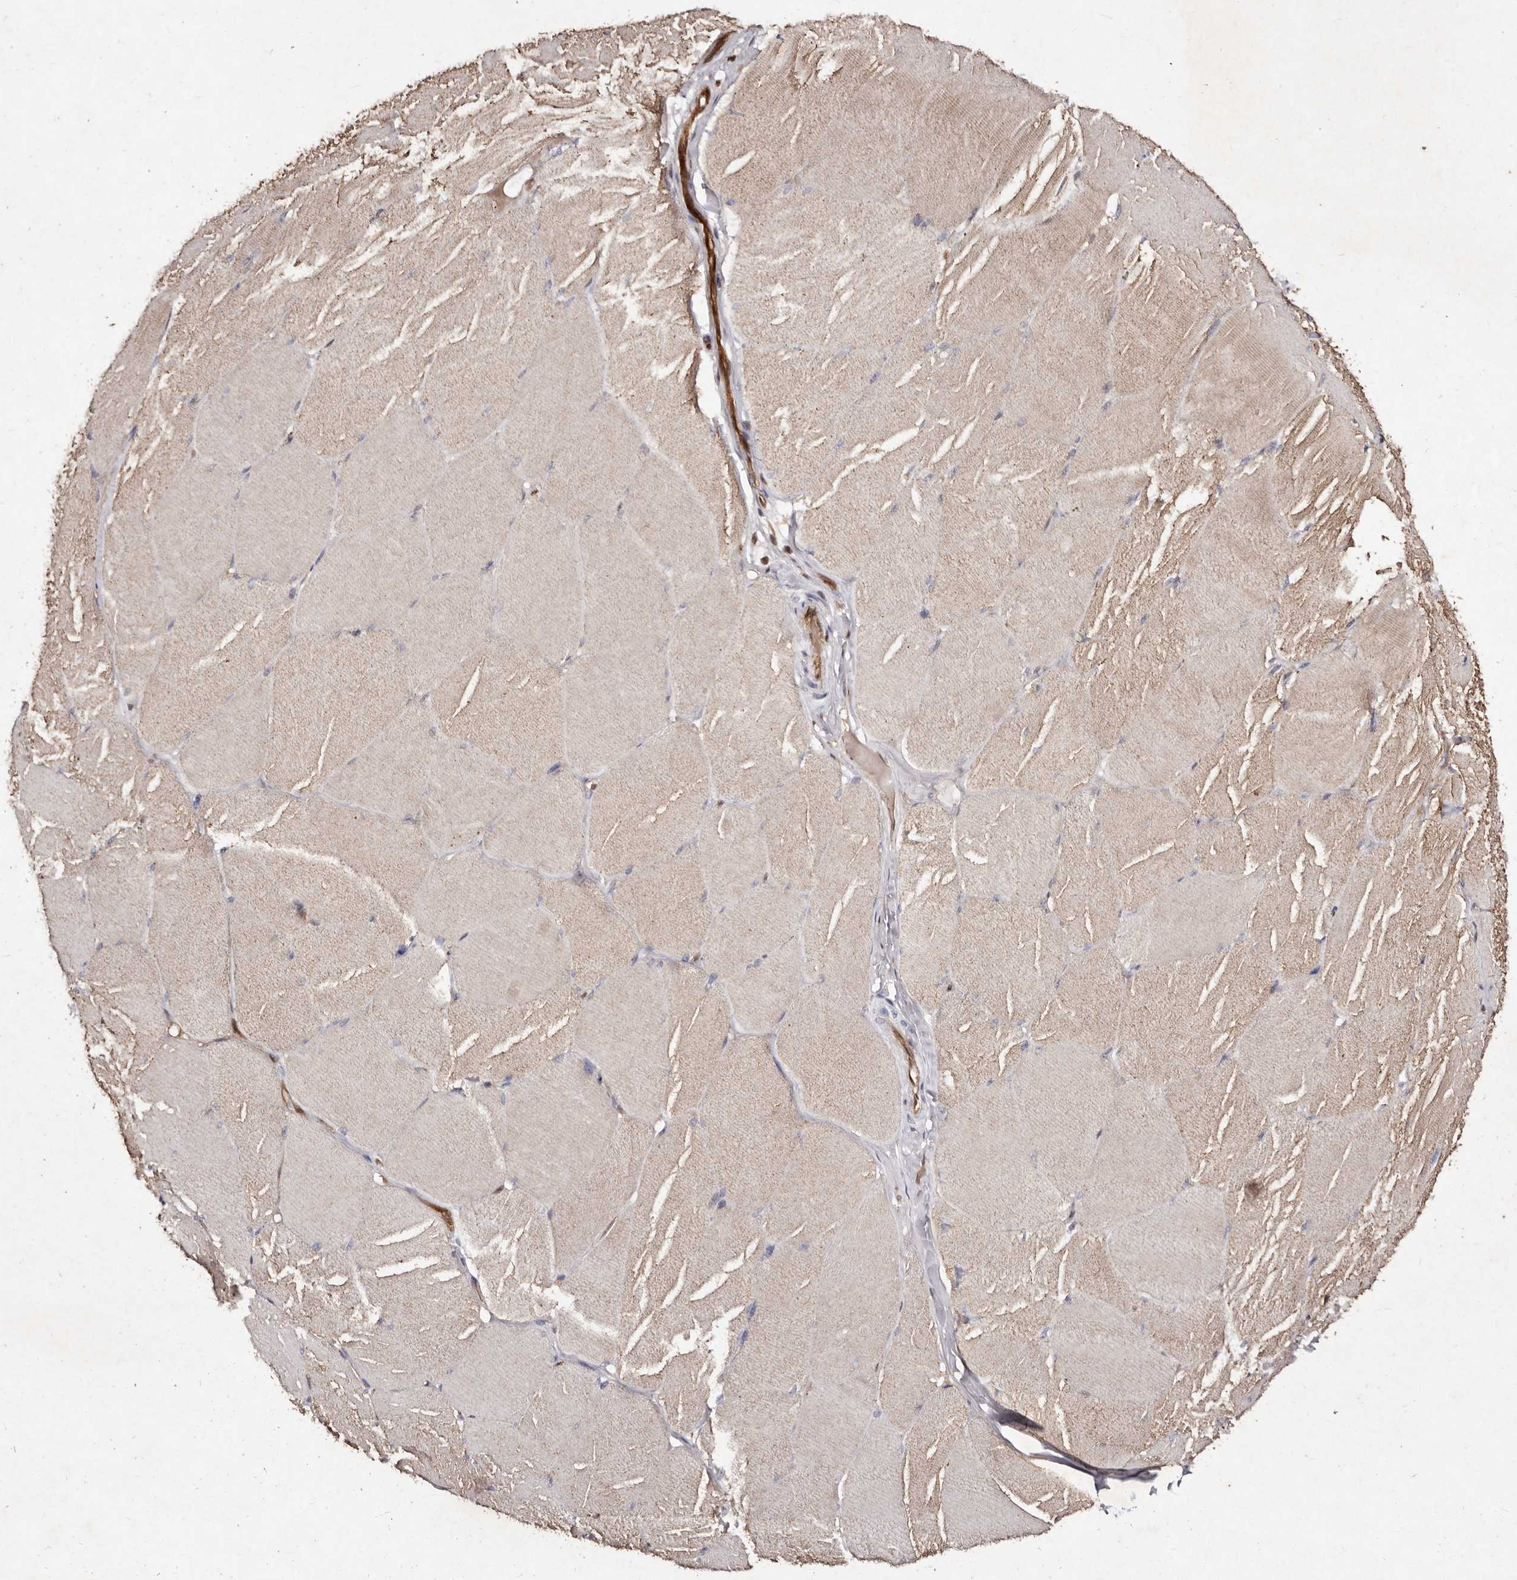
{"staining": {"intensity": "weak", "quantity": ">75%", "location": "cytoplasmic/membranous"}, "tissue": "skeletal muscle", "cell_type": "Myocytes", "image_type": "normal", "snomed": [{"axis": "morphology", "description": "Normal tissue, NOS"}, {"axis": "topography", "description": "Skin"}, {"axis": "topography", "description": "Skeletal muscle"}], "caption": "This is a micrograph of immunohistochemistry staining of benign skeletal muscle, which shows weak expression in the cytoplasmic/membranous of myocytes.", "gene": "GIMAP4", "patient": {"sex": "male", "age": 83}}